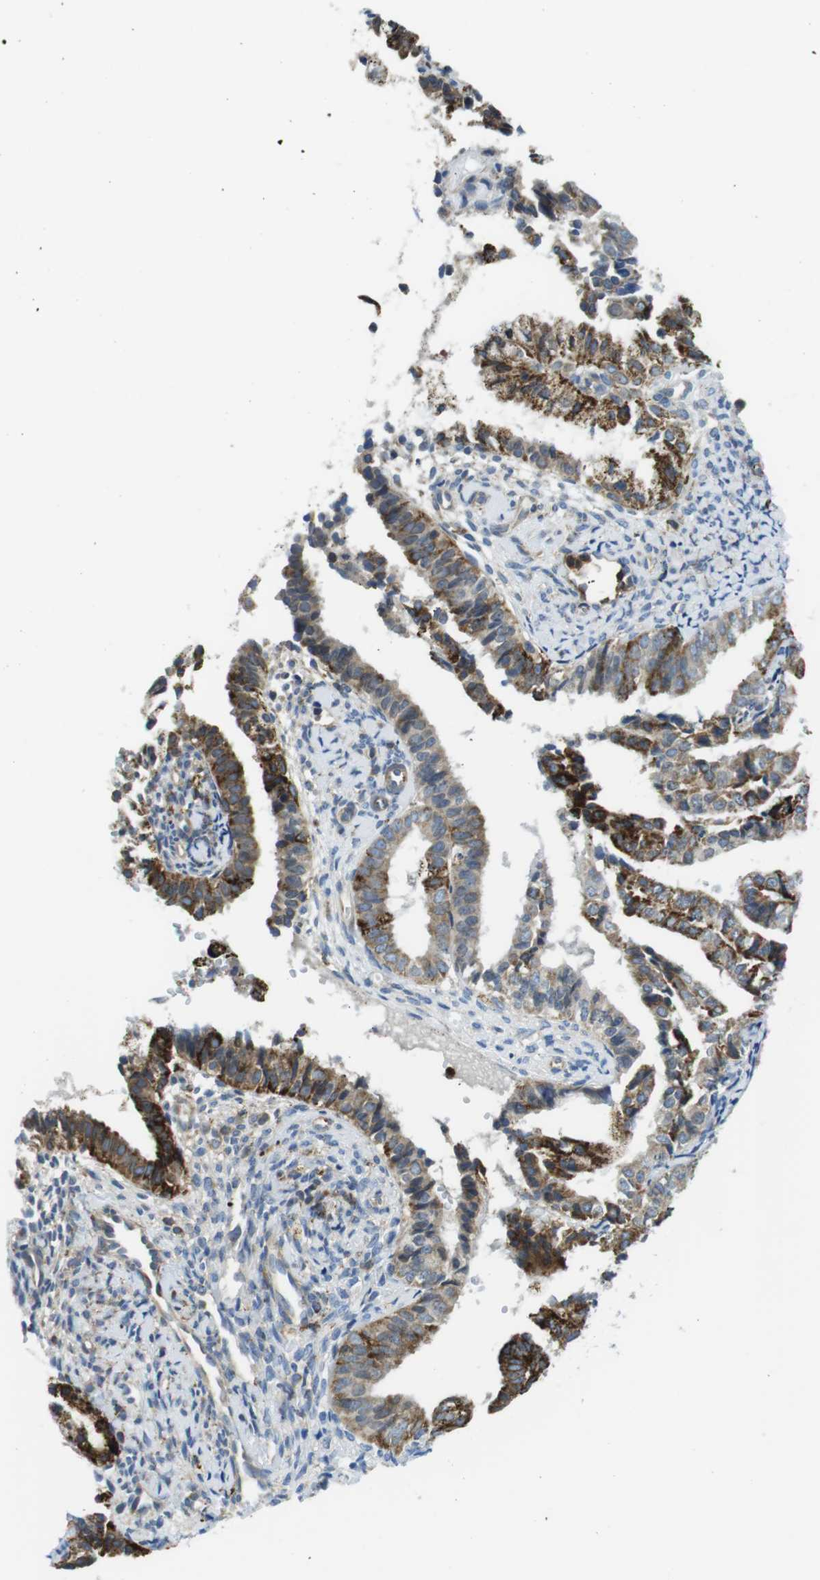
{"staining": {"intensity": "weak", "quantity": ">75%", "location": "cytoplasmic/membranous"}, "tissue": "endometrial cancer", "cell_type": "Tumor cells", "image_type": "cancer", "snomed": [{"axis": "morphology", "description": "Adenocarcinoma, NOS"}, {"axis": "topography", "description": "Endometrium"}], "caption": "Weak cytoplasmic/membranous positivity for a protein is present in about >75% of tumor cells of endometrial cancer (adenocarcinoma) using immunohistochemistry (IHC).", "gene": "KCNE3", "patient": {"sex": "female", "age": 63}}